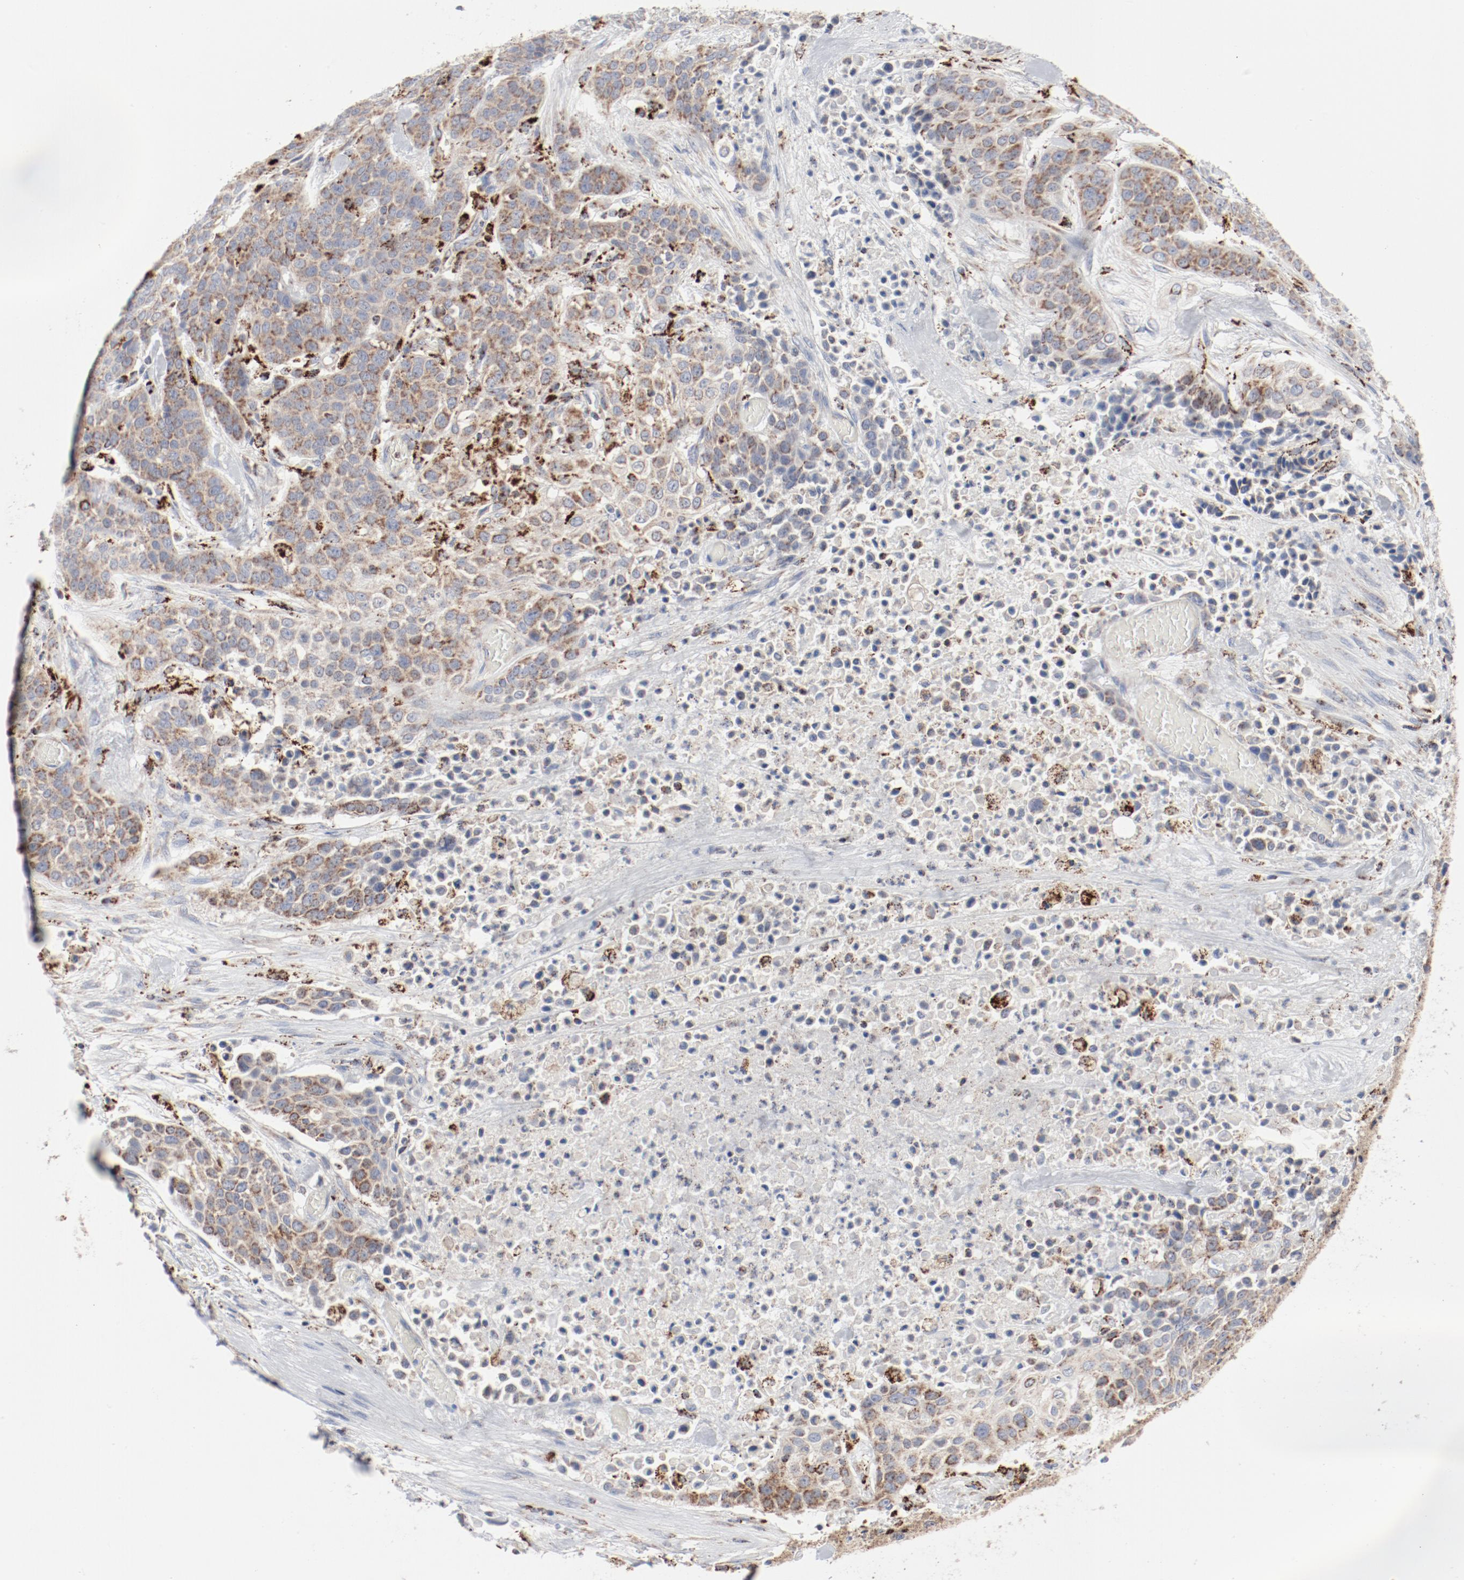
{"staining": {"intensity": "moderate", "quantity": ">75%", "location": "cytoplasmic/membranous"}, "tissue": "urothelial cancer", "cell_type": "Tumor cells", "image_type": "cancer", "snomed": [{"axis": "morphology", "description": "Urothelial carcinoma, High grade"}, {"axis": "topography", "description": "Urinary bladder"}], "caption": "Urothelial cancer stained with a protein marker reveals moderate staining in tumor cells.", "gene": "SETD3", "patient": {"sex": "male", "age": 74}}